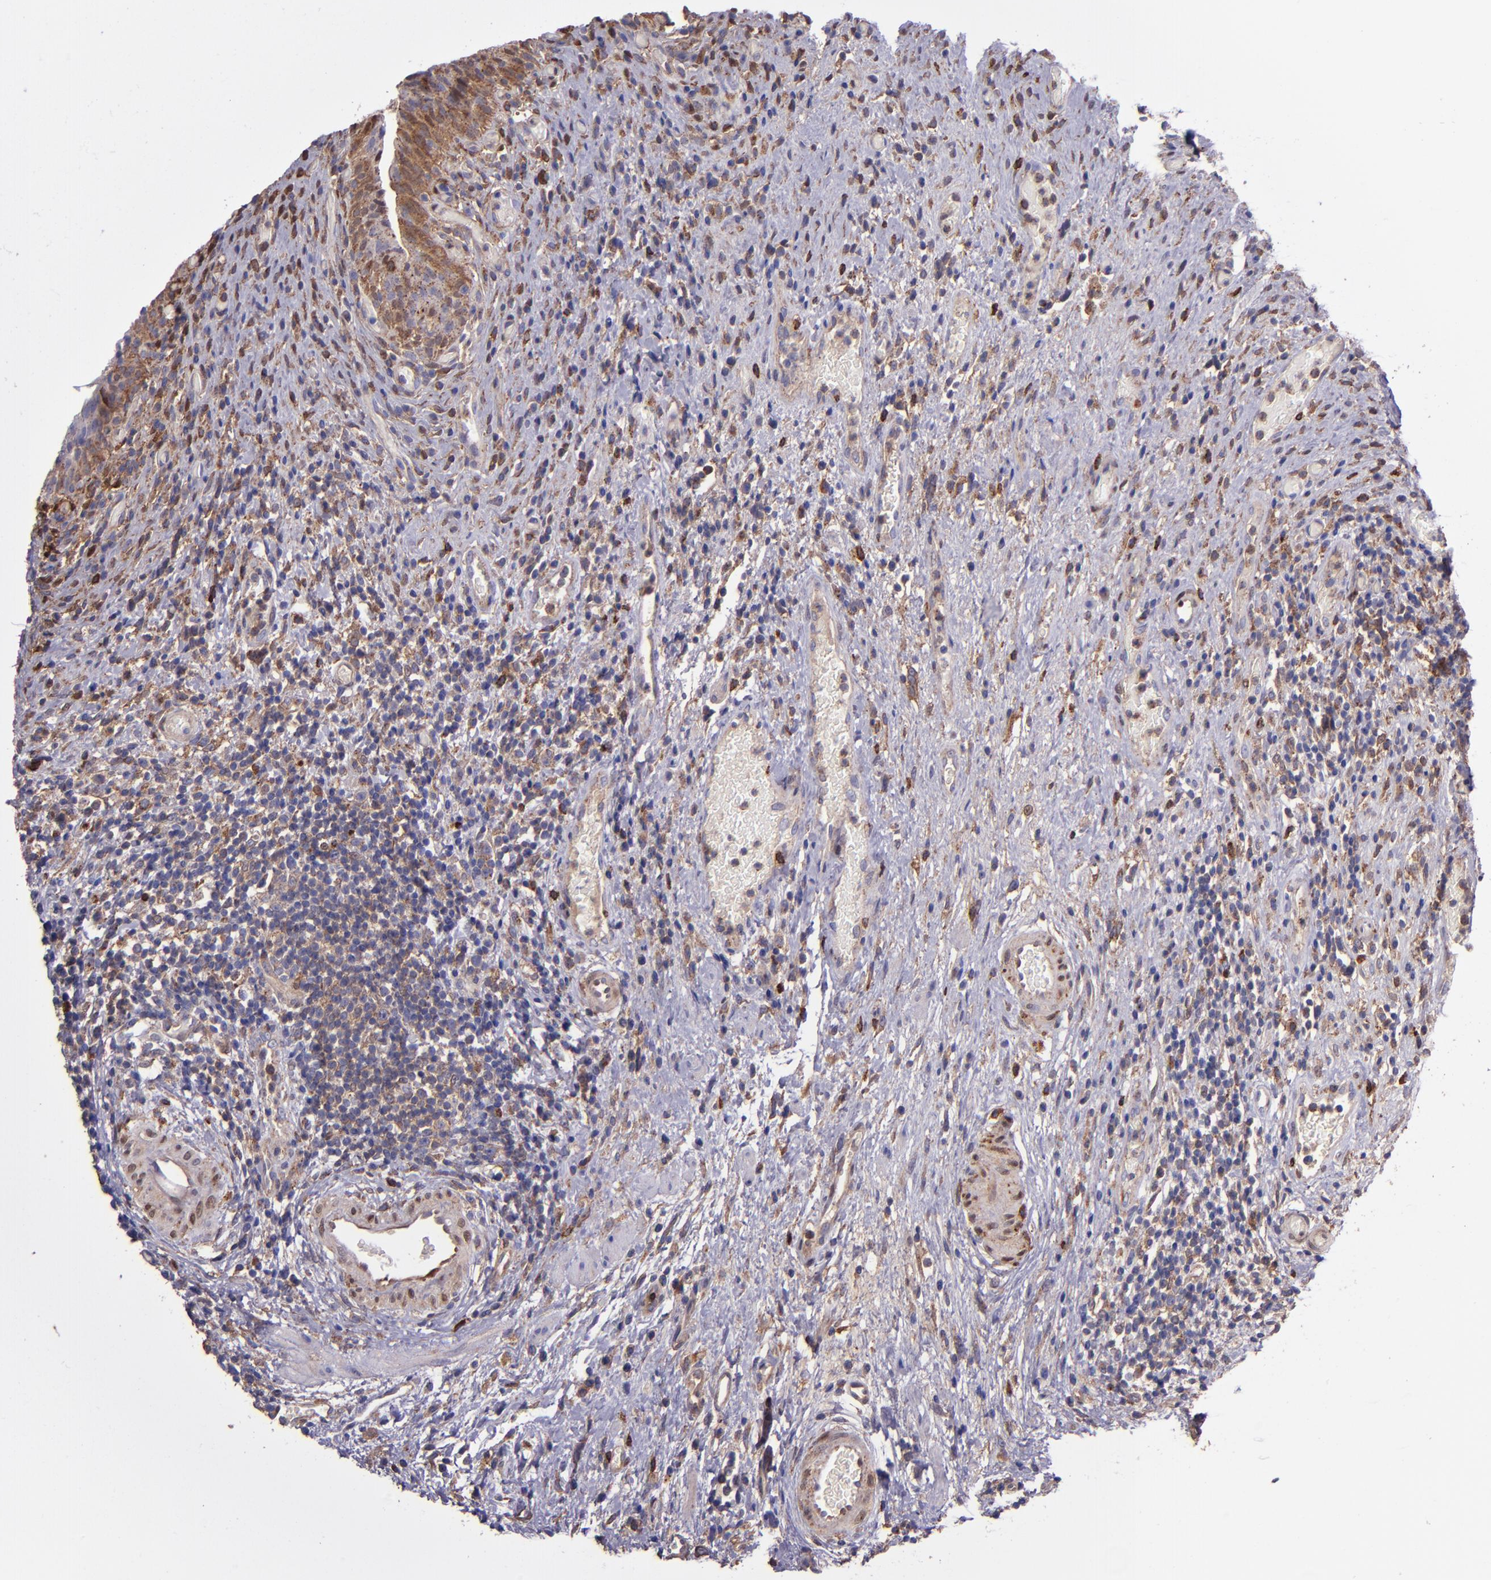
{"staining": {"intensity": "moderate", "quantity": ">75%", "location": "cytoplasmic/membranous"}, "tissue": "urinary bladder", "cell_type": "Urothelial cells", "image_type": "normal", "snomed": [{"axis": "morphology", "description": "Normal tissue, NOS"}, {"axis": "morphology", "description": "Urothelial carcinoma, High grade"}, {"axis": "topography", "description": "Urinary bladder"}], "caption": "An immunohistochemistry histopathology image of benign tissue is shown. Protein staining in brown highlights moderate cytoplasmic/membranous positivity in urinary bladder within urothelial cells.", "gene": "WASH6P", "patient": {"sex": "male", "age": 51}}